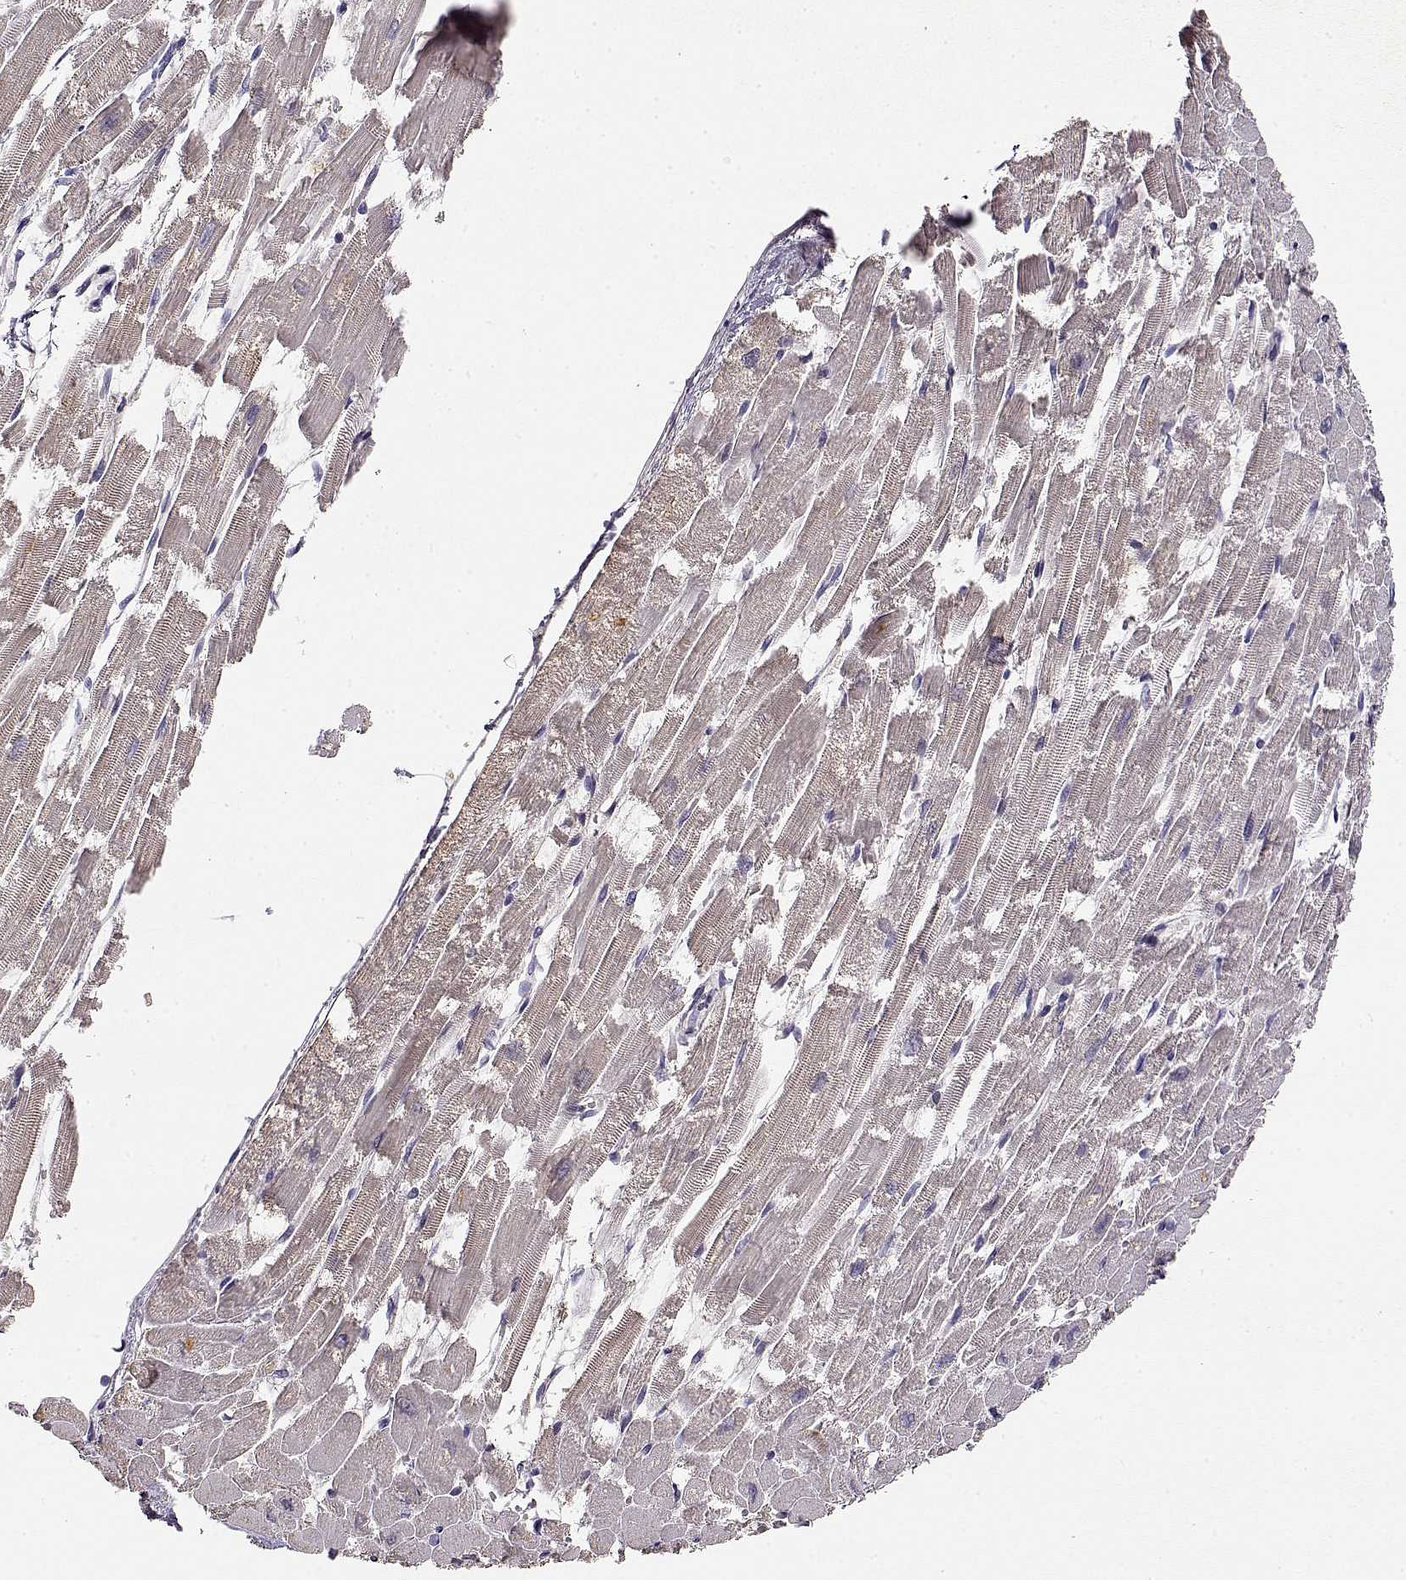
{"staining": {"intensity": "weak", "quantity": "<25%", "location": "cytoplasmic/membranous"}, "tissue": "heart muscle", "cell_type": "Cardiomyocytes", "image_type": "normal", "snomed": [{"axis": "morphology", "description": "Normal tissue, NOS"}, {"axis": "topography", "description": "Heart"}], "caption": "Cardiomyocytes are negative for brown protein staining in benign heart muscle. (DAB (3,3'-diaminobenzidine) IHC visualized using brightfield microscopy, high magnification).", "gene": "TACR1", "patient": {"sex": "female", "age": 52}}